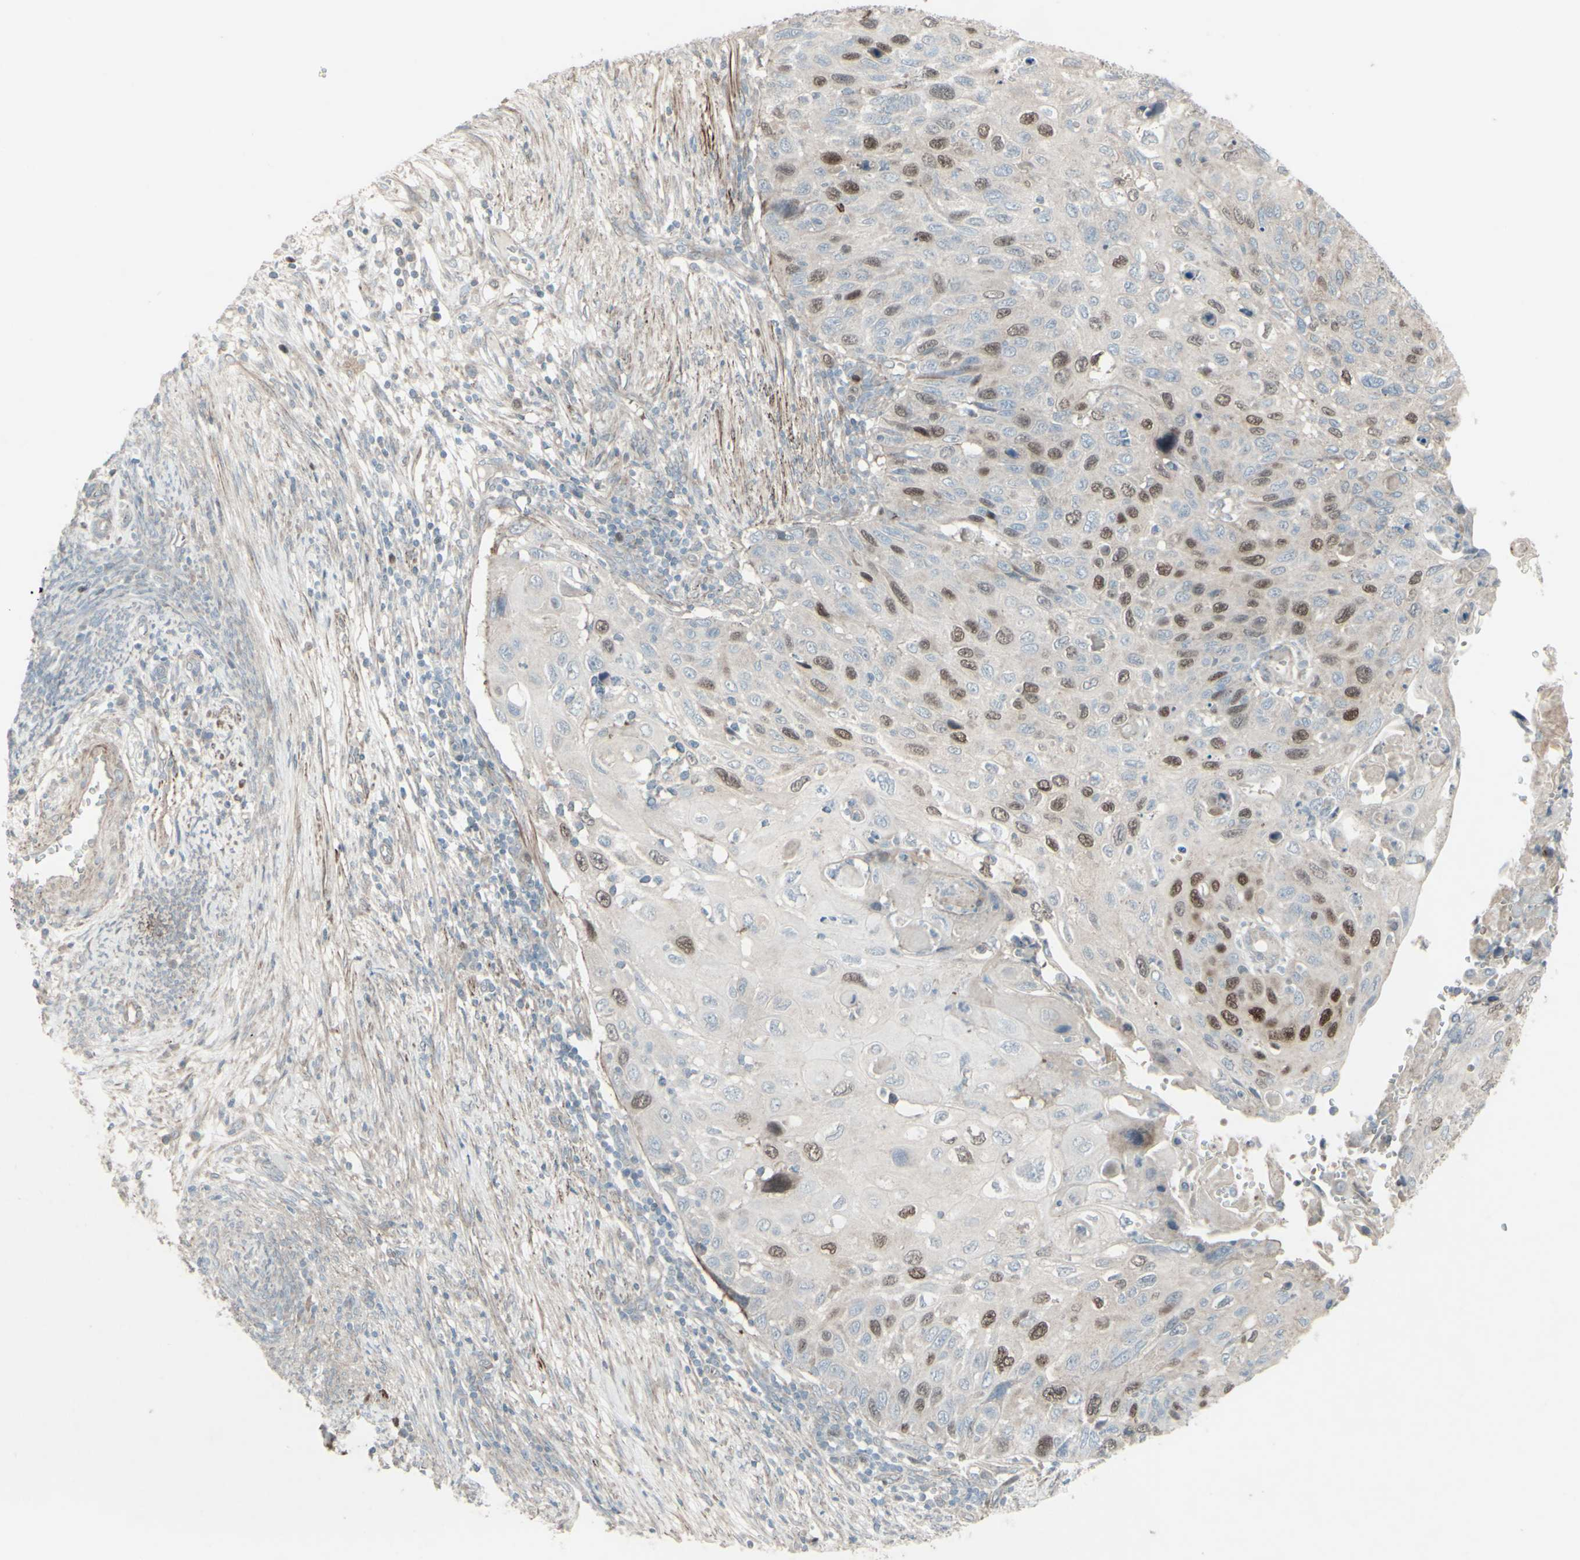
{"staining": {"intensity": "moderate", "quantity": "25%-75%", "location": "nuclear"}, "tissue": "cervical cancer", "cell_type": "Tumor cells", "image_type": "cancer", "snomed": [{"axis": "morphology", "description": "Squamous cell carcinoma, NOS"}, {"axis": "topography", "description": "Cervix"}], "caption": "IHC (DAB (3,3'-diaminobenzidine)) staining of cervical cancer reveals moderate nuclear protein expression in about 25%-75% of tumor cells.", "gene": "GMNN", "patient": {"sex": "female", "age": 70}}